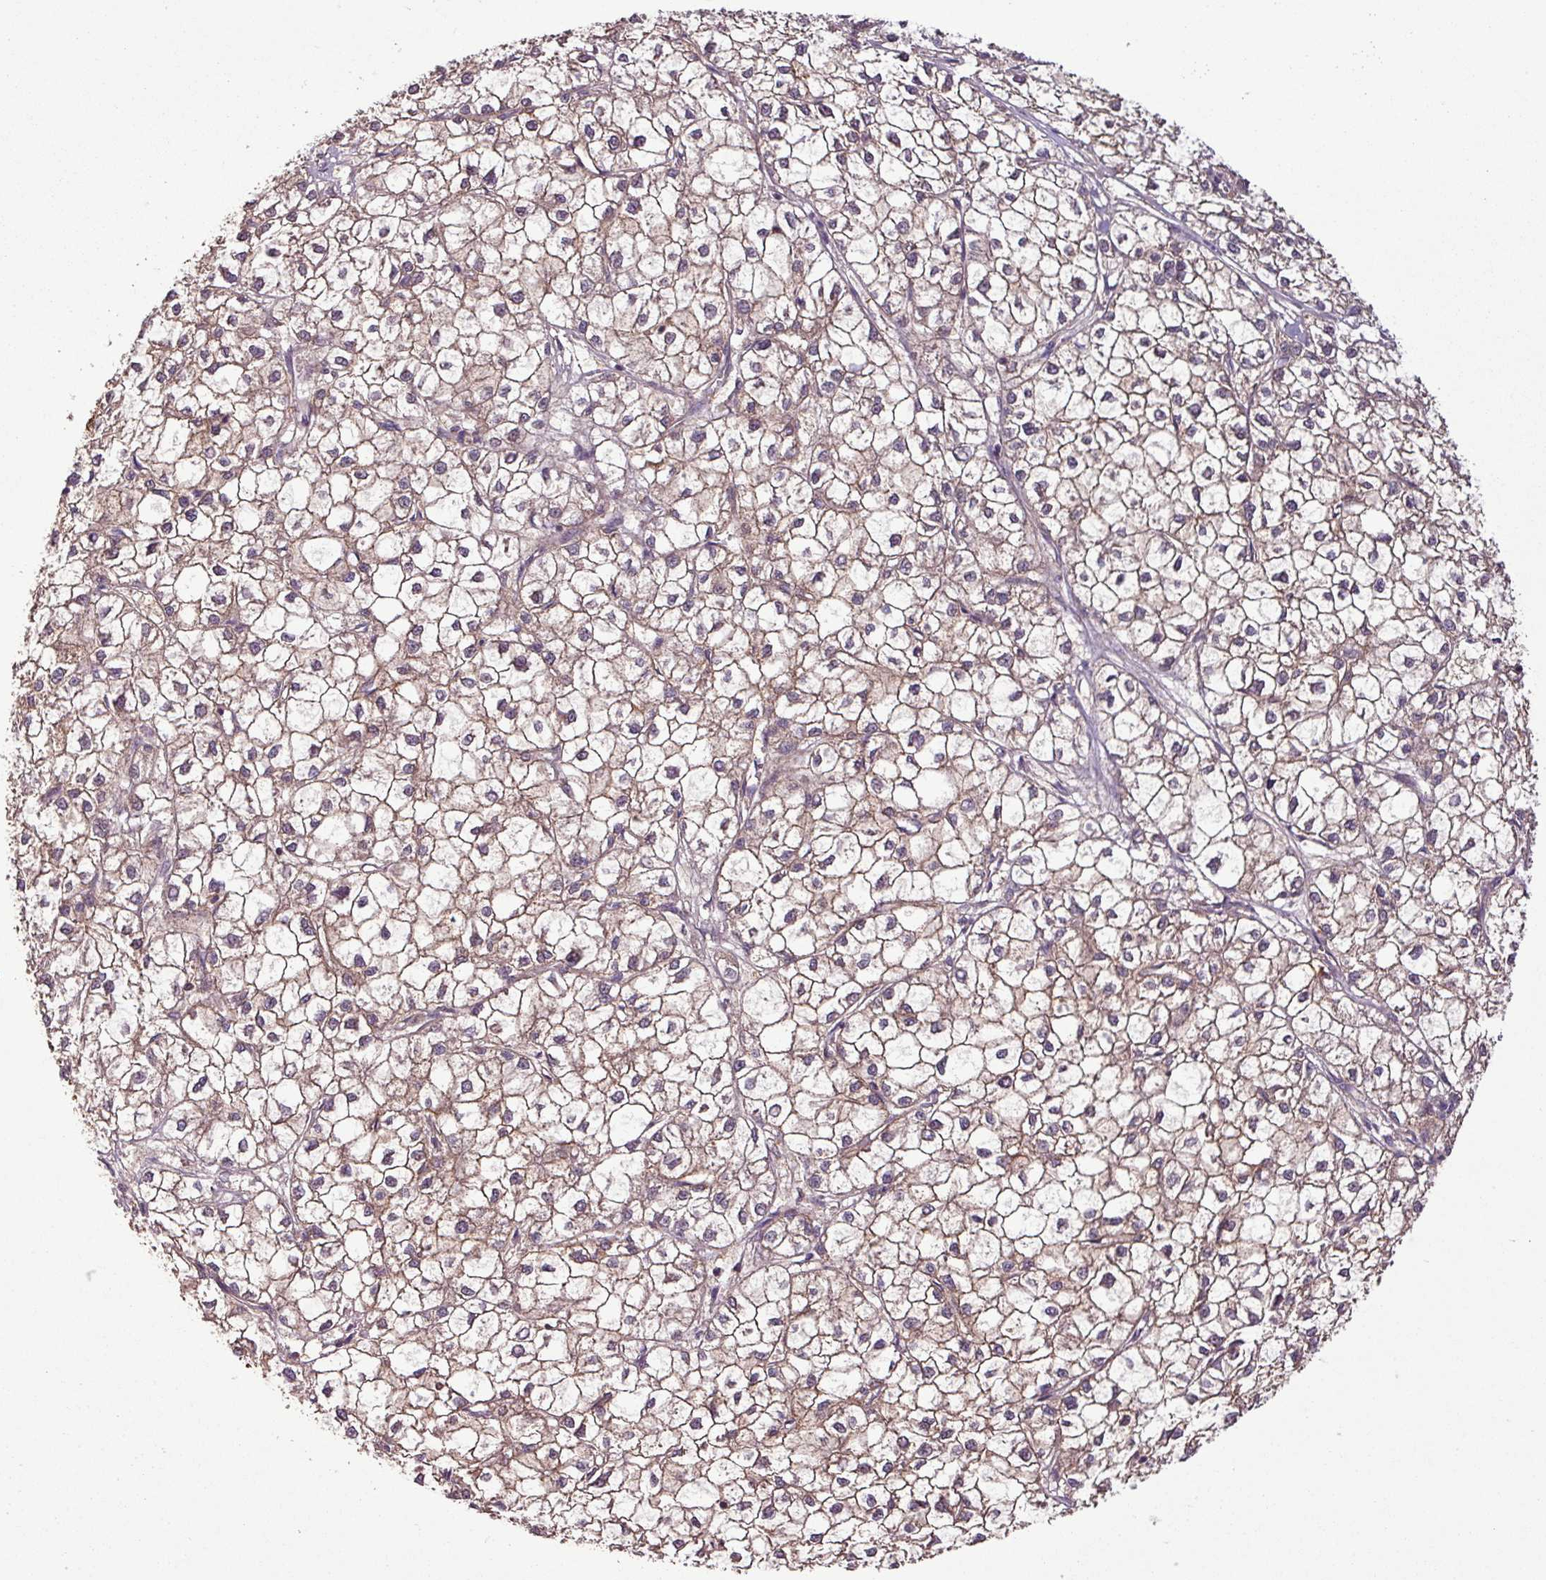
{"staining": {"intensity": "moderate", "quantity": "25%-75%", "location": "cytoplasmic/membranous"}, "tissue": "liver cancer", "cell_type": "Tumor cells", "image_type": "cancer", "snomed": [{"axis": "morphology", "description": "Carcinoma, Hepatocellular, NOS"}, {"axis": "topography", "description": "Liver"}], "caption": "Immunohistochemical staining of liver cancer reveals medium levels of moderate cytoplasmic/membranous positivity in approximately 25%-75% of tumor cells.", "gene": "MCTP2", "patient": {"sex": "female", "age": 43}}